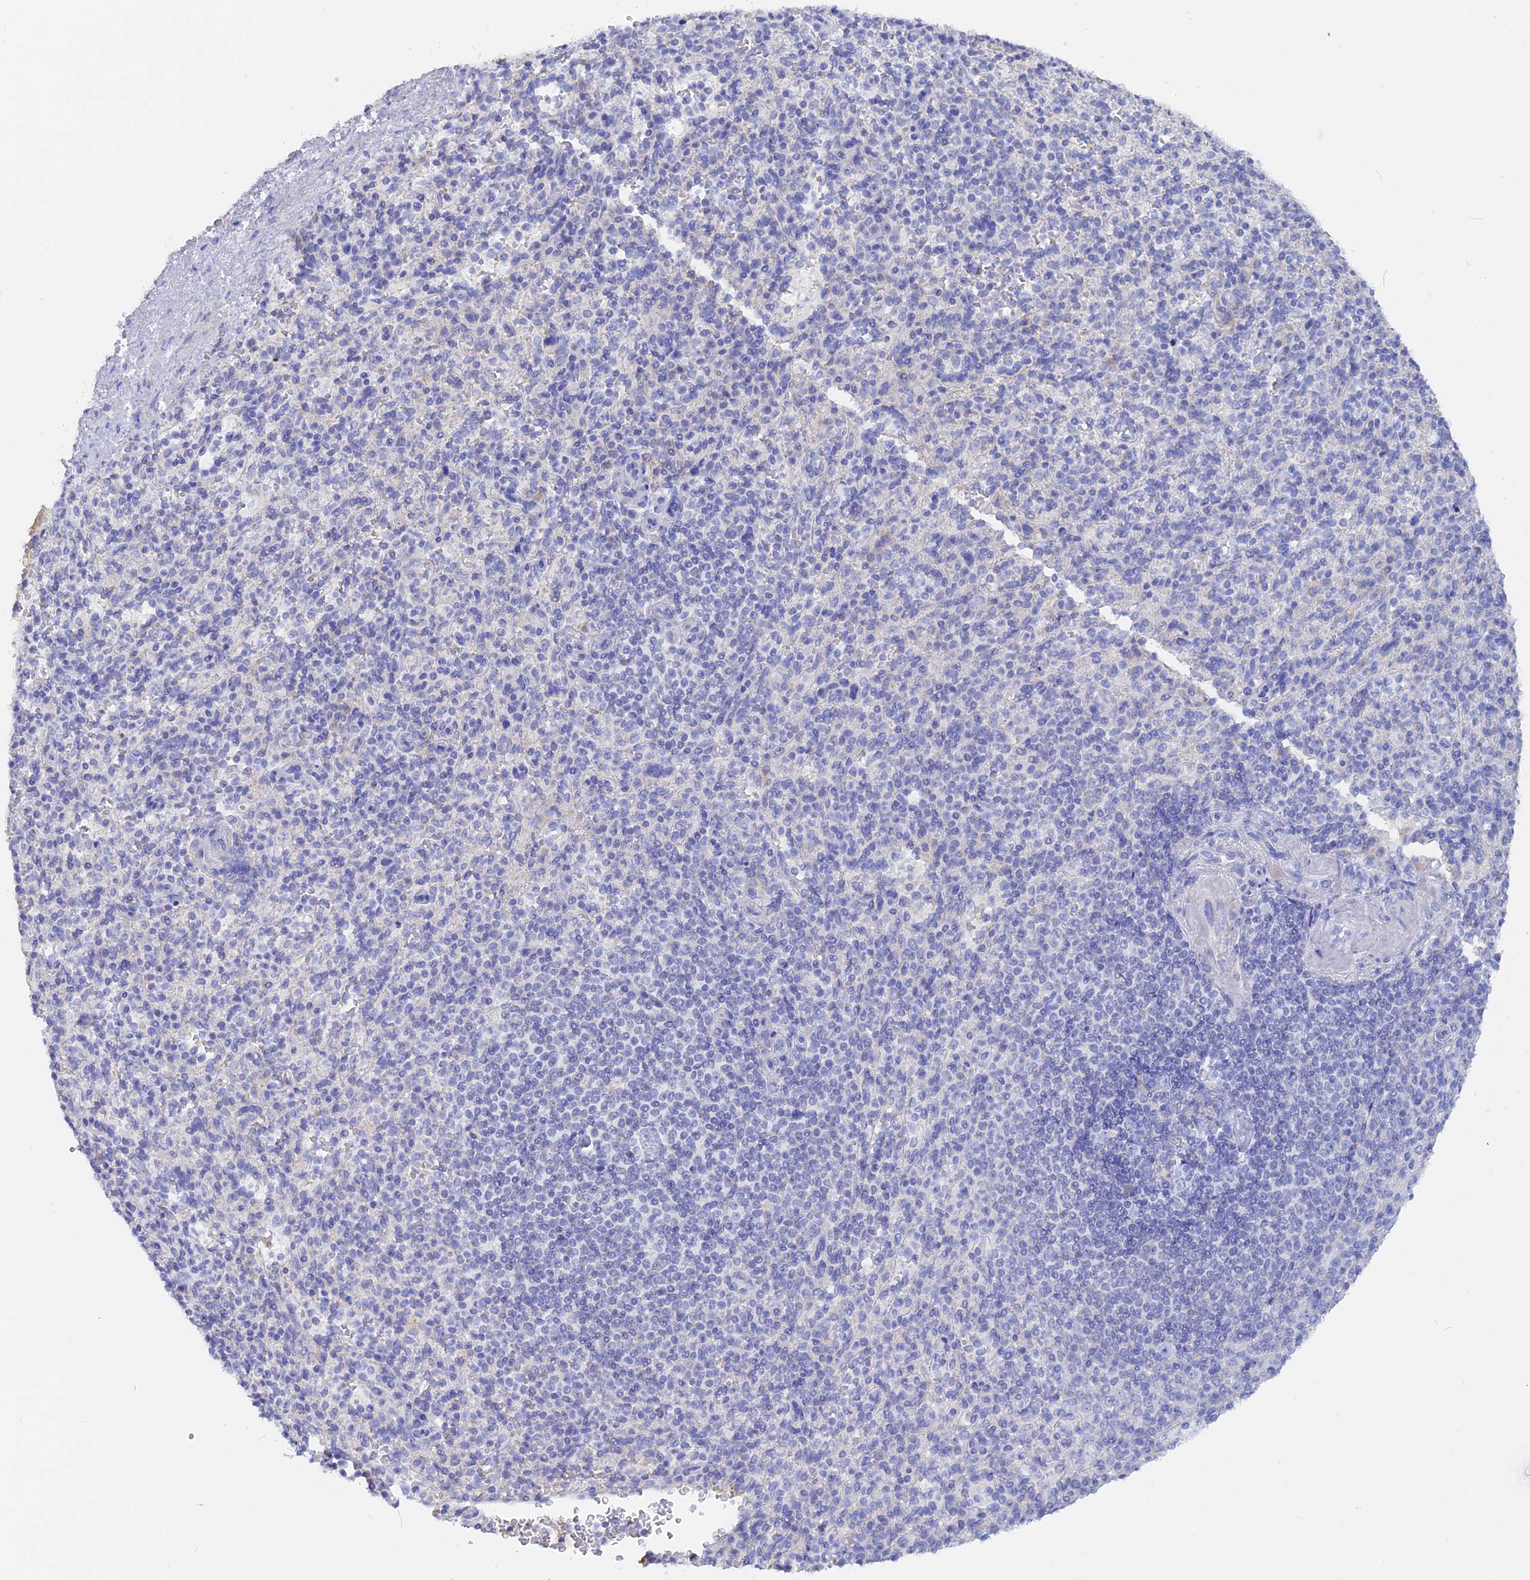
{"staining": {"intensity": "negative", "quantity": "none", "location": "none"}, "tissue": "spleen", "cell_type": "Cells in red pulp", "image_type": "normal", "snomed": [{"axis": "morphology", "description": "Normal tissue, NOS"}, {"axis": "topography", "description": "Spleen"}], "caption": "IHC of normal human spleen exhibits no staining in cells in red pulp.", "gene": "ADGRA1", "patient": {"sex": "female", "age": 74}}